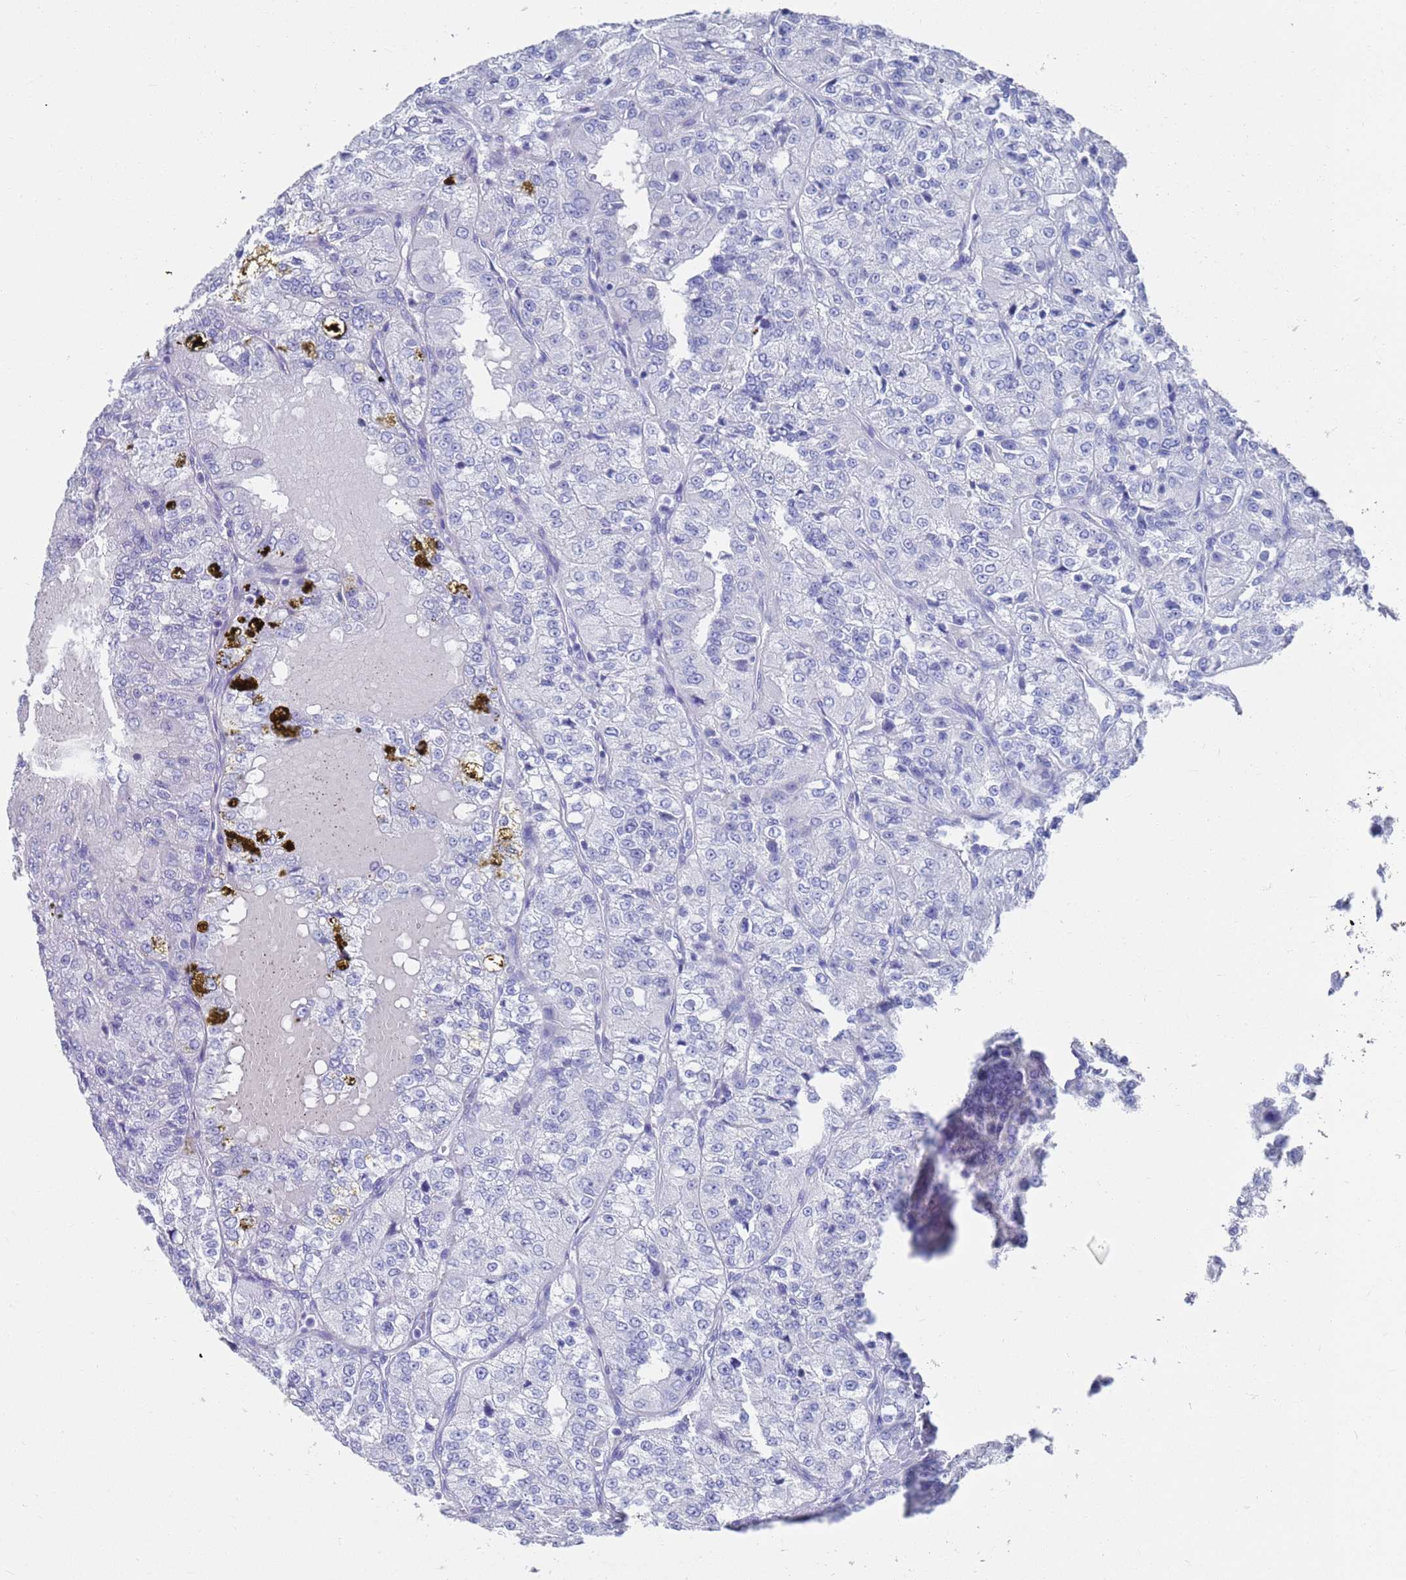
{"staining": {"intensity": "negative", "quantity": "none", "location": "none"}, "tissue": "renal cancer", "cell_type": "Tumor cells", "image_type": "cancer", "snomed": [{"axis": "morphology", "description": "Adenocarcinoma, NOS"}, {"axis": "topography", "description": "Kidney"}], "caption": "A histopathology image of adenocarcinoma (renal) stained for a protein shows no brown staining in tumor cells.", "gene": "MTMR2", "patient": {"sex": "female", "age": 63}}